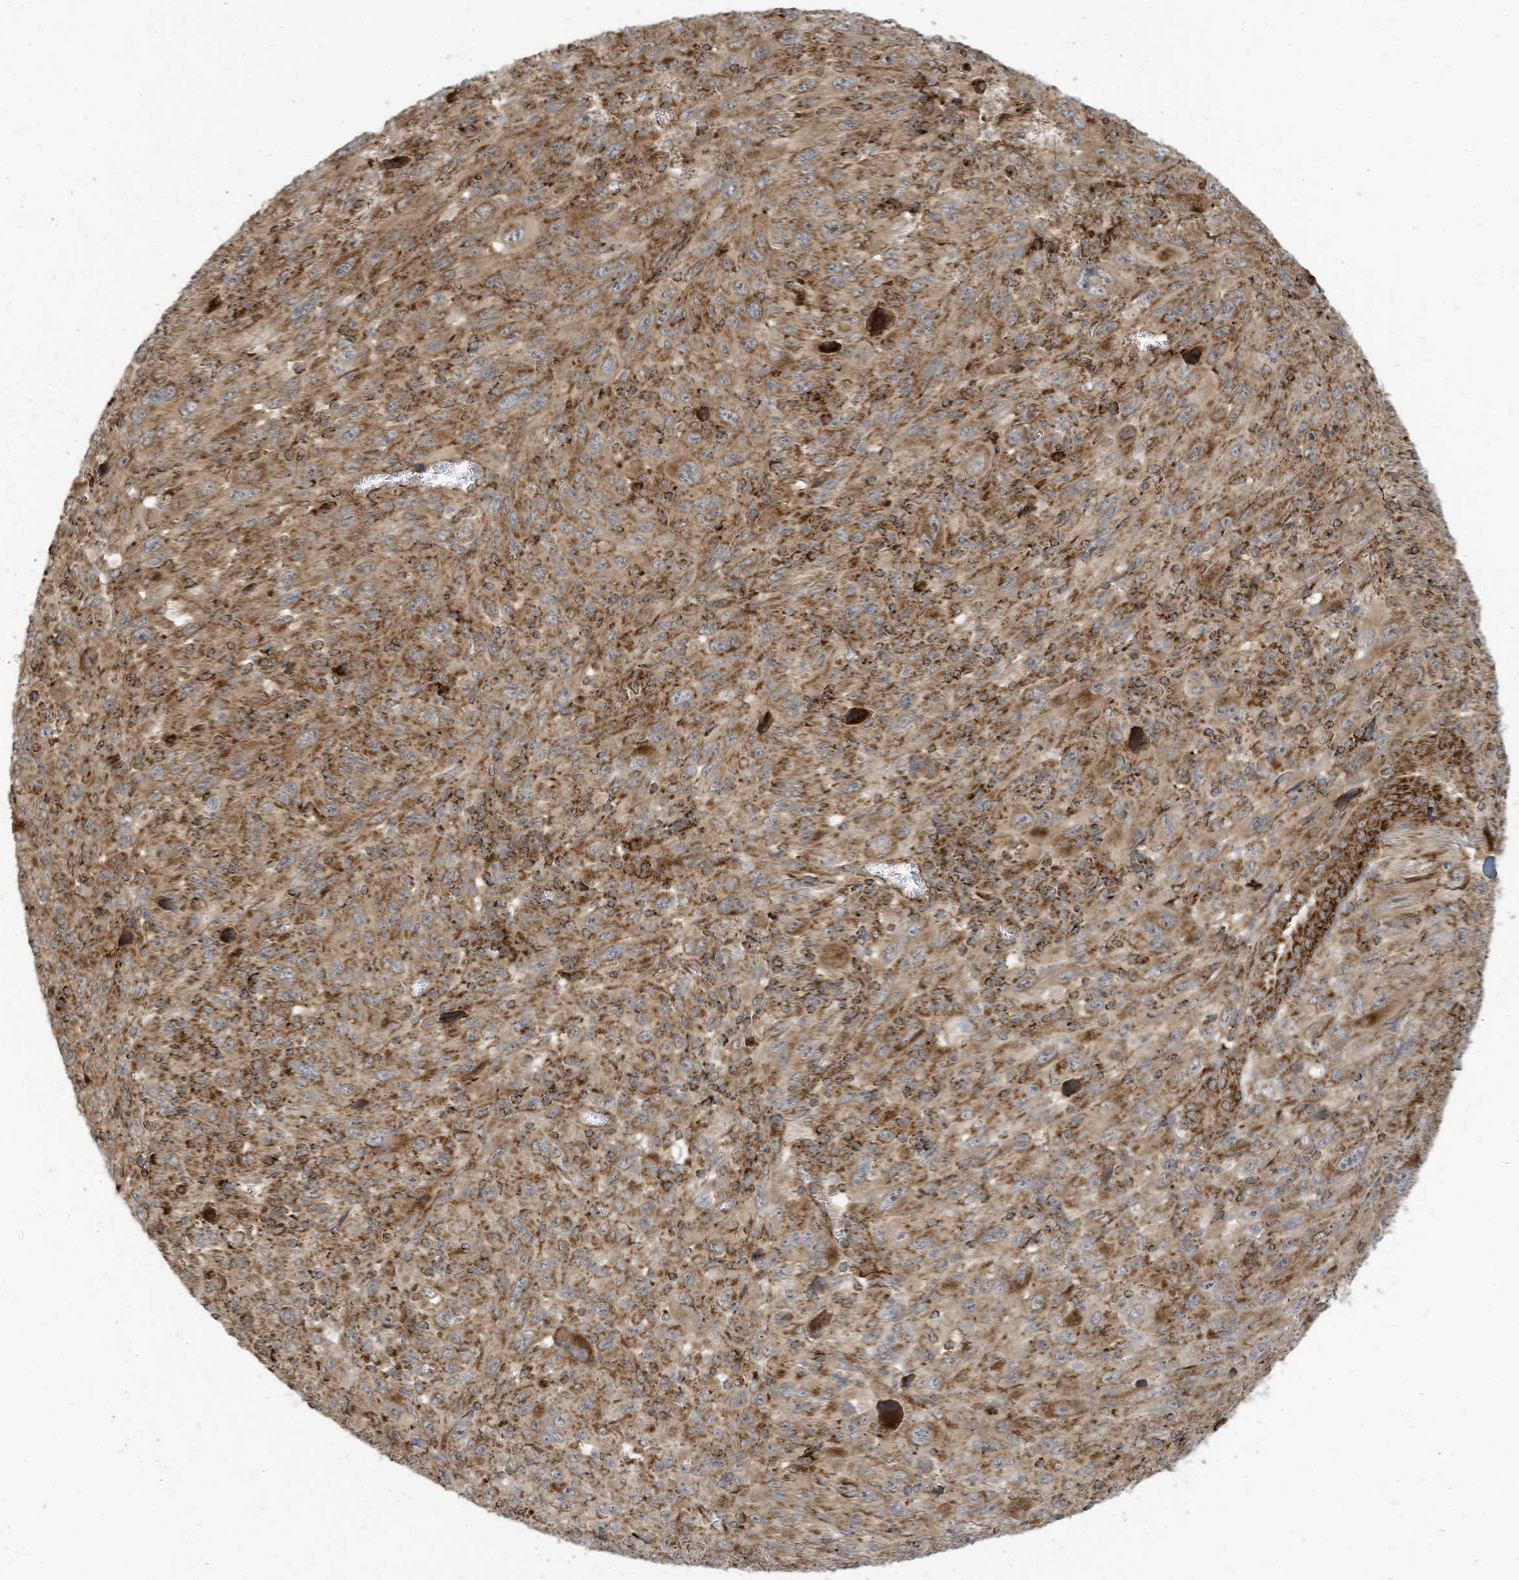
{"staining": {"intensity": "moderate", "quantity": ">75%", "location": "cytoplasmic/membranous"}, "tissue": "melanoma", "cell_type": "Tumor cells", "image_type": "cancer", "snomed": [{"axis": "morphology", "description": "Malignant melanoma, Metastatic site"}, {"axis": "topography", "description": "Skin"}], "caption": "Moderate cytoplasmic/membranous protein positivity is present in about >75% of tumor cells in melanoma. (Brightfield microscopy of DAB IHC at high magnification).", "gene": "COX10", "patient": {"sex": "female", "age": 56}}